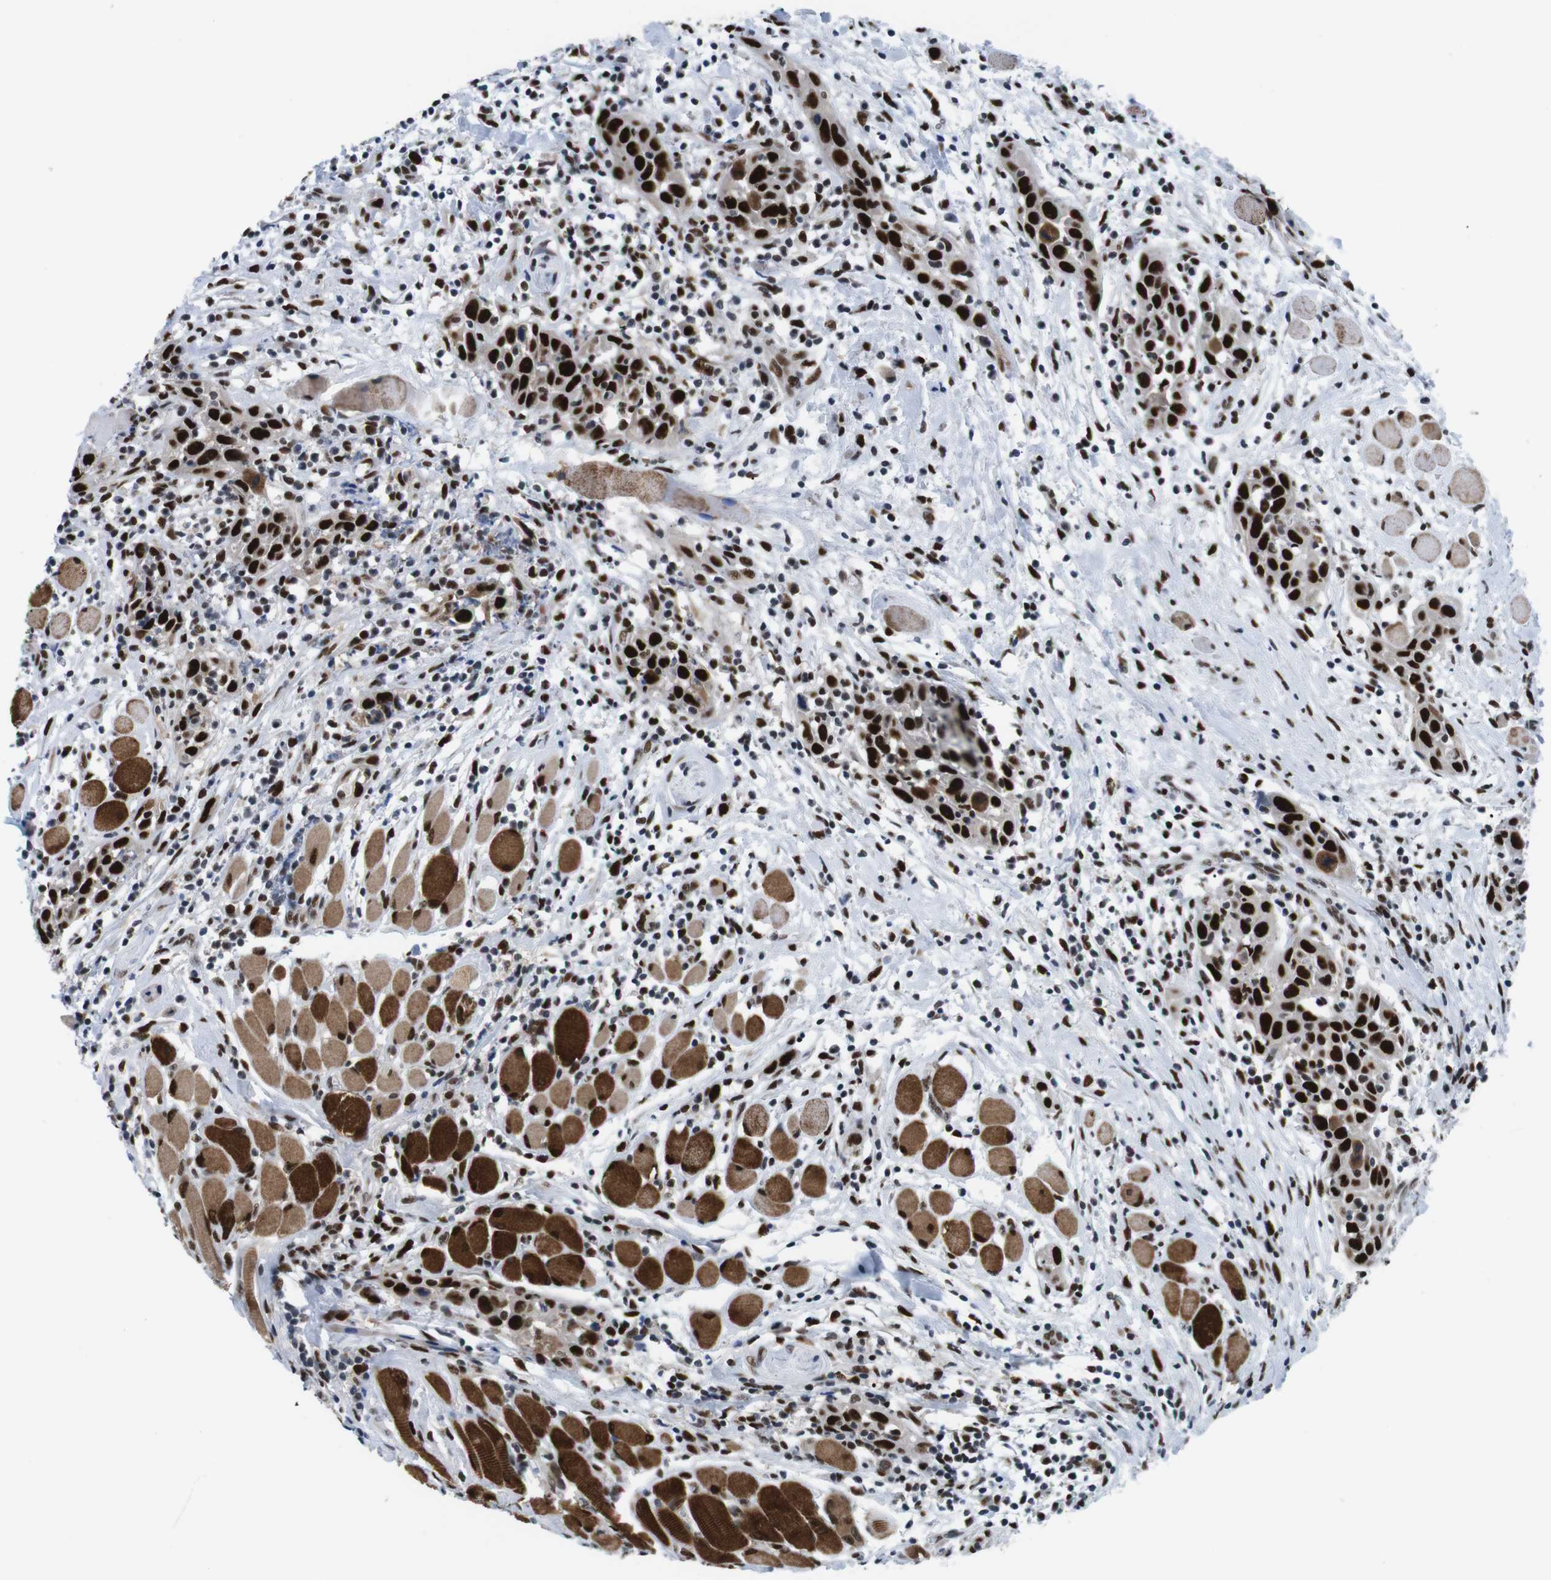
{"staining": {"intensity": "strong", "quantity": ">75%", "location": "nuclear"}, "tissue": "head and neck cancer", "cell_type": "Tumor cells", "image_type": "cancer", "snomed": [{"axis": "morphology", "description": "Squamous cell carcinoma, NOS"}, {"axis": "topography", "description": "Oral tissue"}, {"axis": "topography", "description": "Head-Neck"}], "caption": "Immunohistochemistry (IHC) of squamous cell carcinoma (head and neck) exhibits high levels of strong nuclear expression in about >75% of tumor cells. (IHC, brightfield microscopy, high magnification).", "gene": "PSME3", "patient": {"sex": "female", "age": 50}}